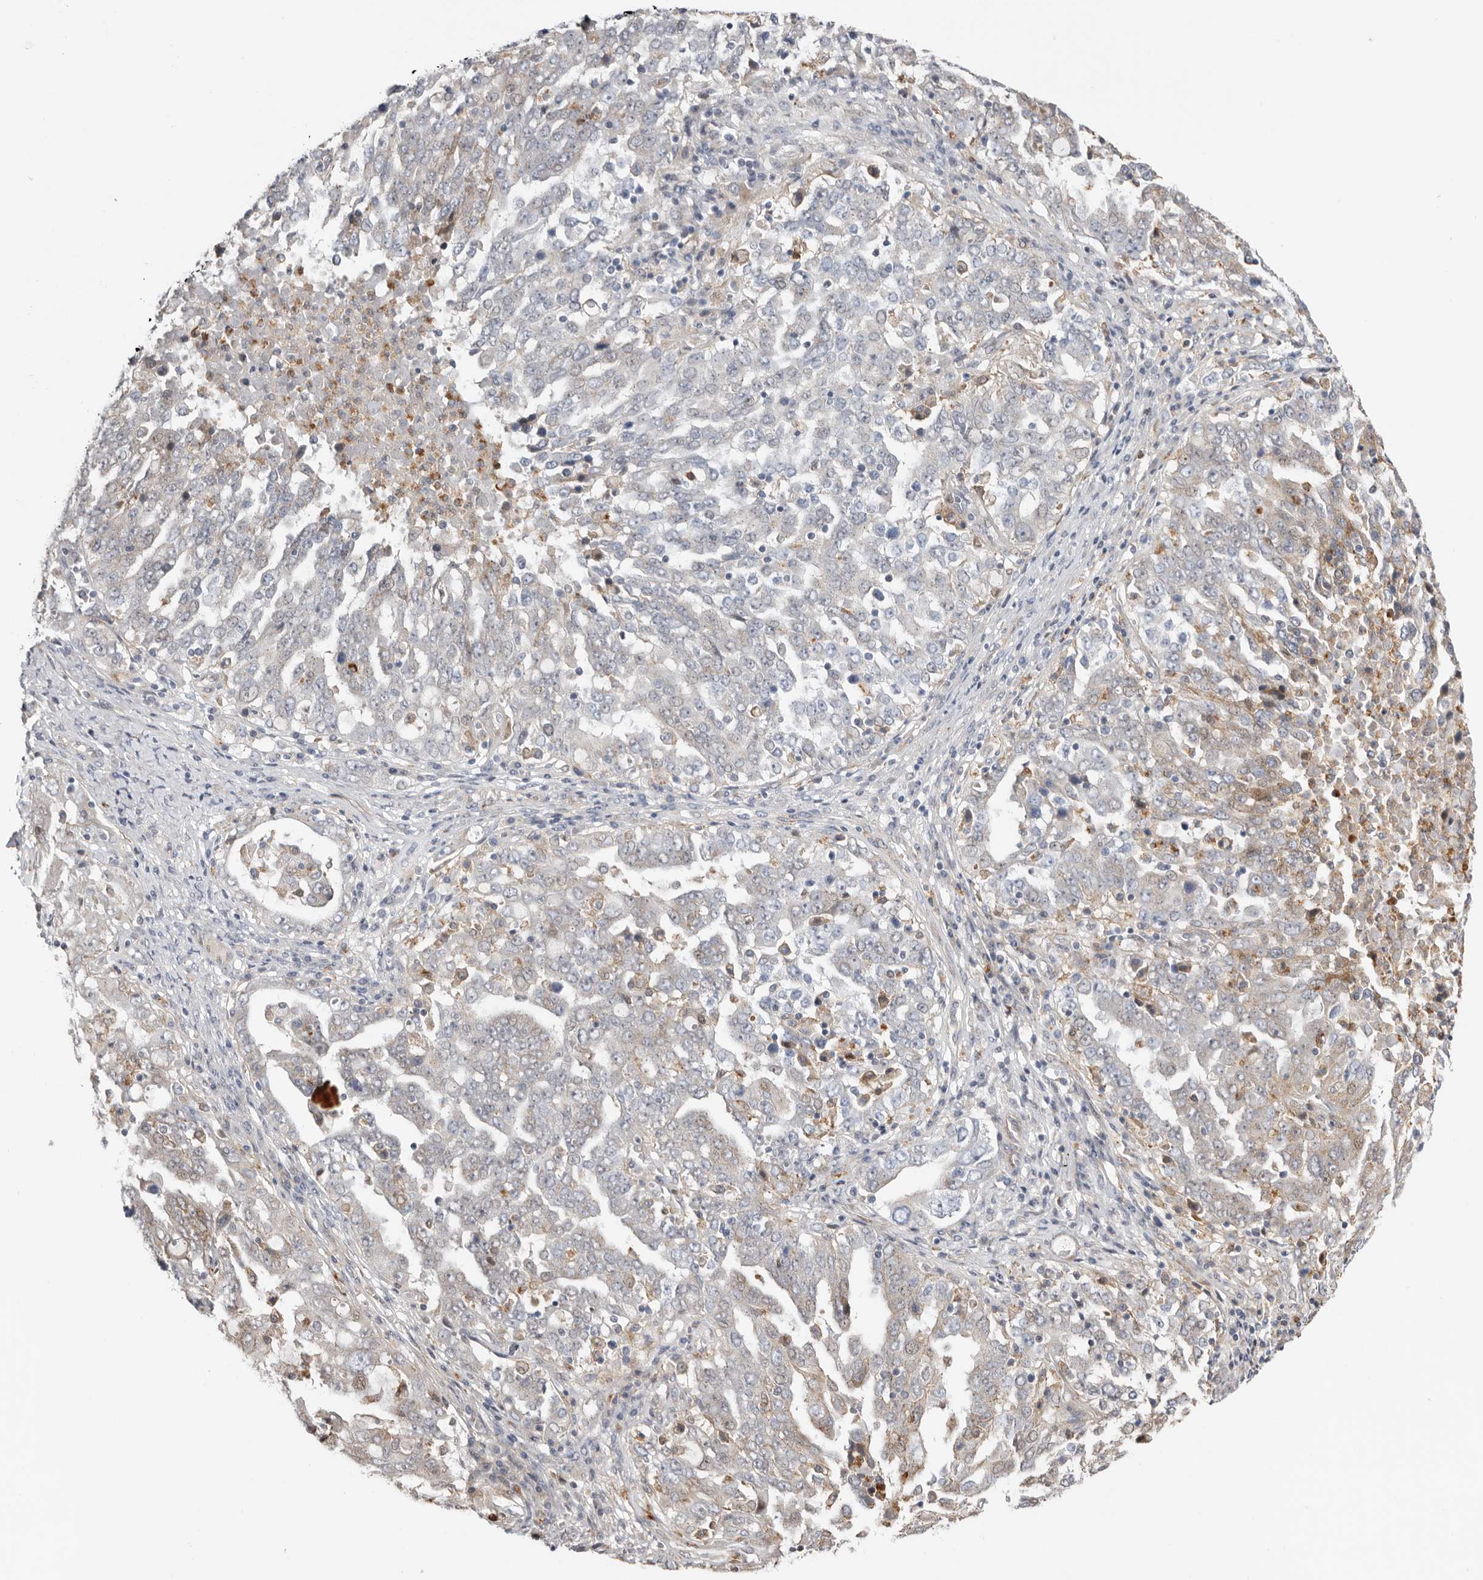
{"staining": {"intensity": "weak", "quantity": "<25%", "location": "cytoplasmic/membranous"}, "tissue": "ovarian cancer", "cell_type": "Tumor cells", "image_type": "cancer", "snomed": [{"axis": "morphology", "description": "Carcinoma, endometroid"}, {"axis": "topography", "description": "Ovary"}], "caption": "Ovarian cancer (endometroid carcinoma) was stained to show a protein in brown. There is no significant expression in tumor cells.", "gene": "MSRB2", "patient": {"sex": "female", "age": 62}}